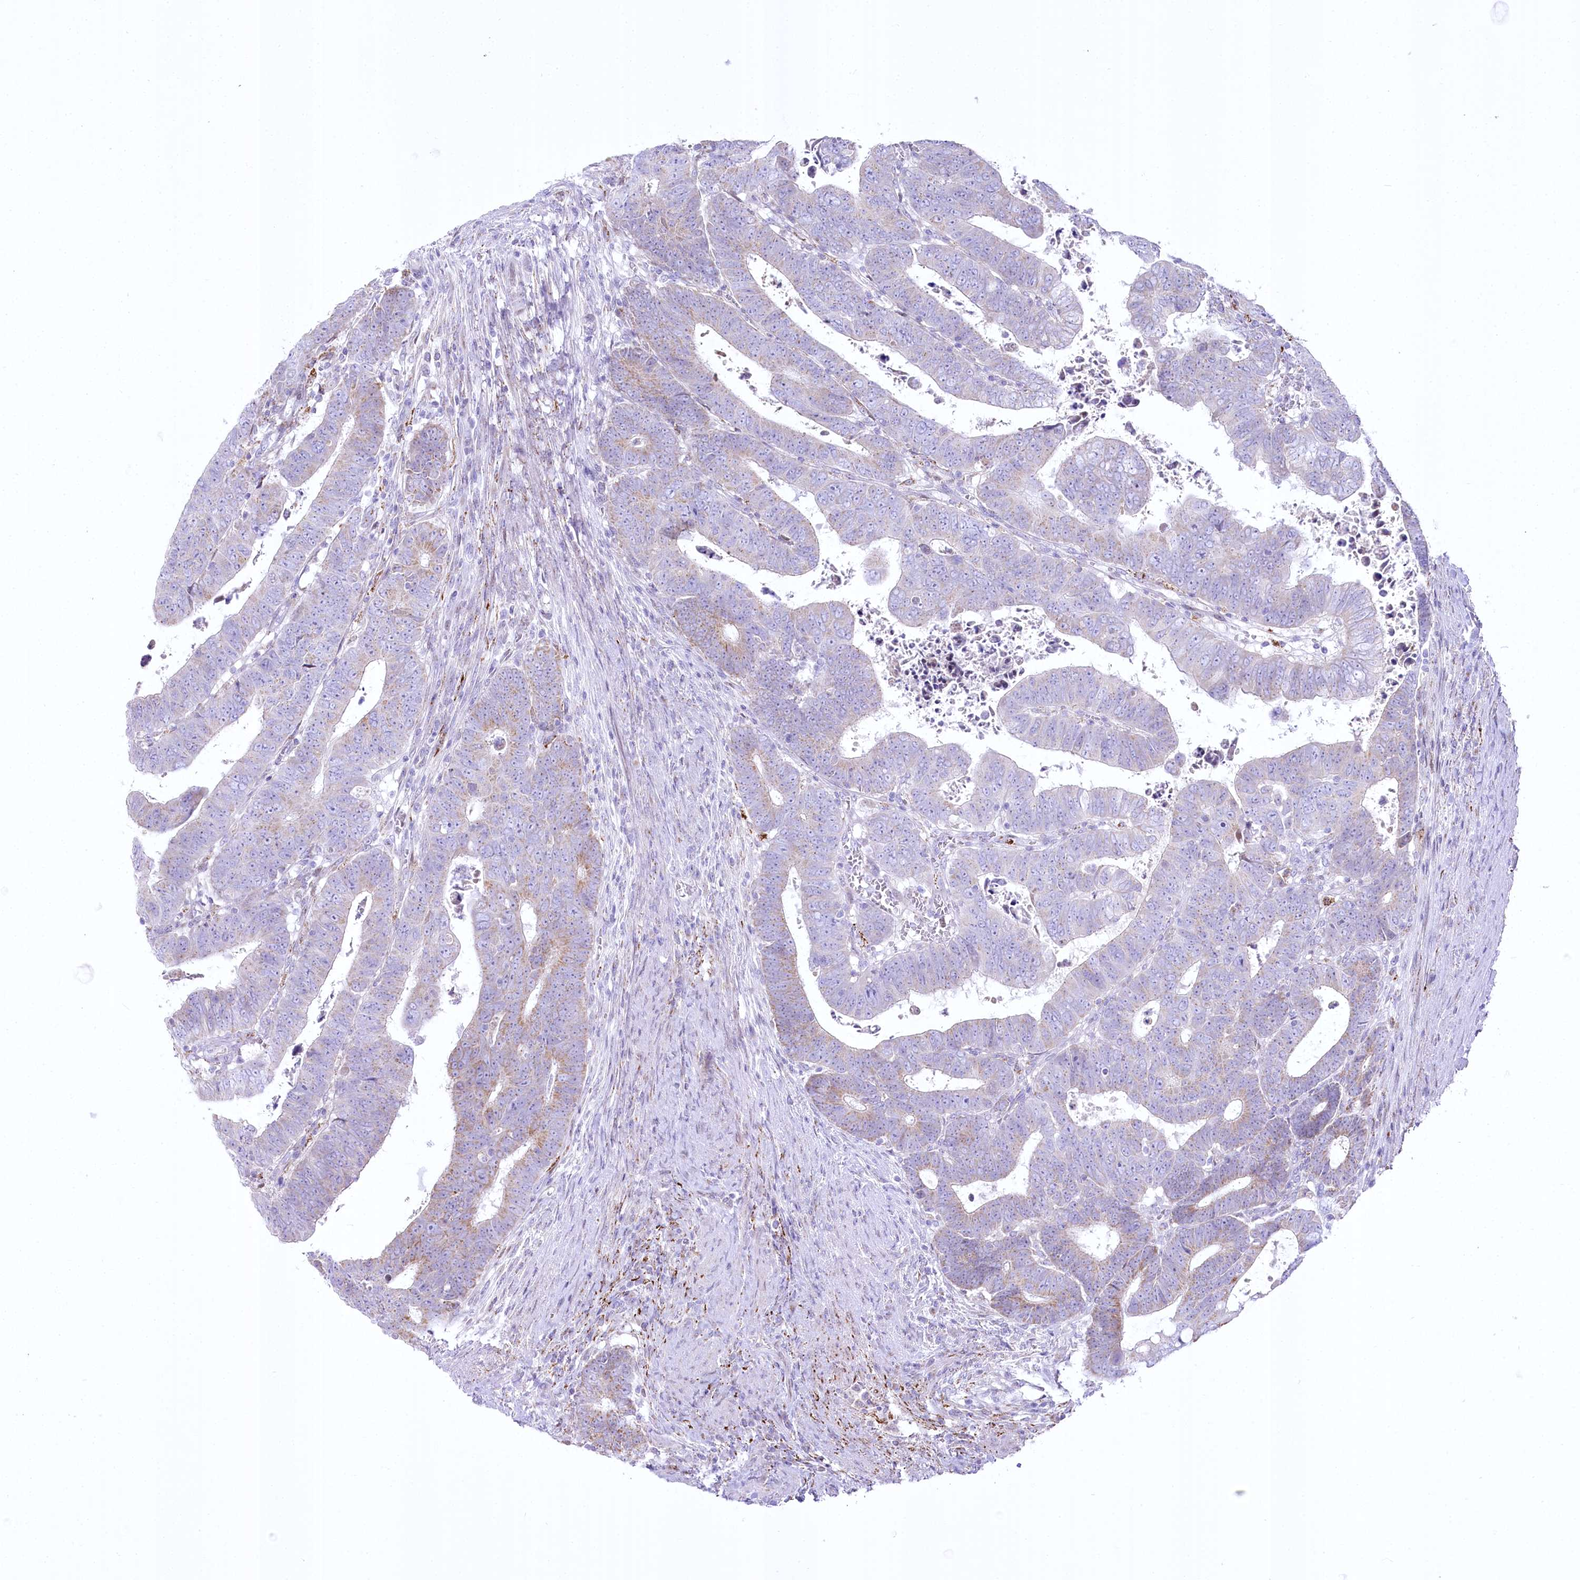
{"staining": {"intensity": "weak", "quantity": "<25%", "location": "cytoplasmic/membranous"}, "tissue": "colorectal cancer", "cell_type": "Tumor cells", "image_type": "cancer", "snomed": [{"axis": "morphology", "description": "Normal tissue, NOS"}, {"axis": "morphology", "description": "Adenocarcinoma, NOS"}, {"axis": "topography", "description": "Rectum"}], "caption": "This is an immunohistochemistry (IHC) histopathology image of colorectal cancer. There is no staining in tumor cells.", "gene": "CEP164", "patient": {"sex": "female", "age": 65}}